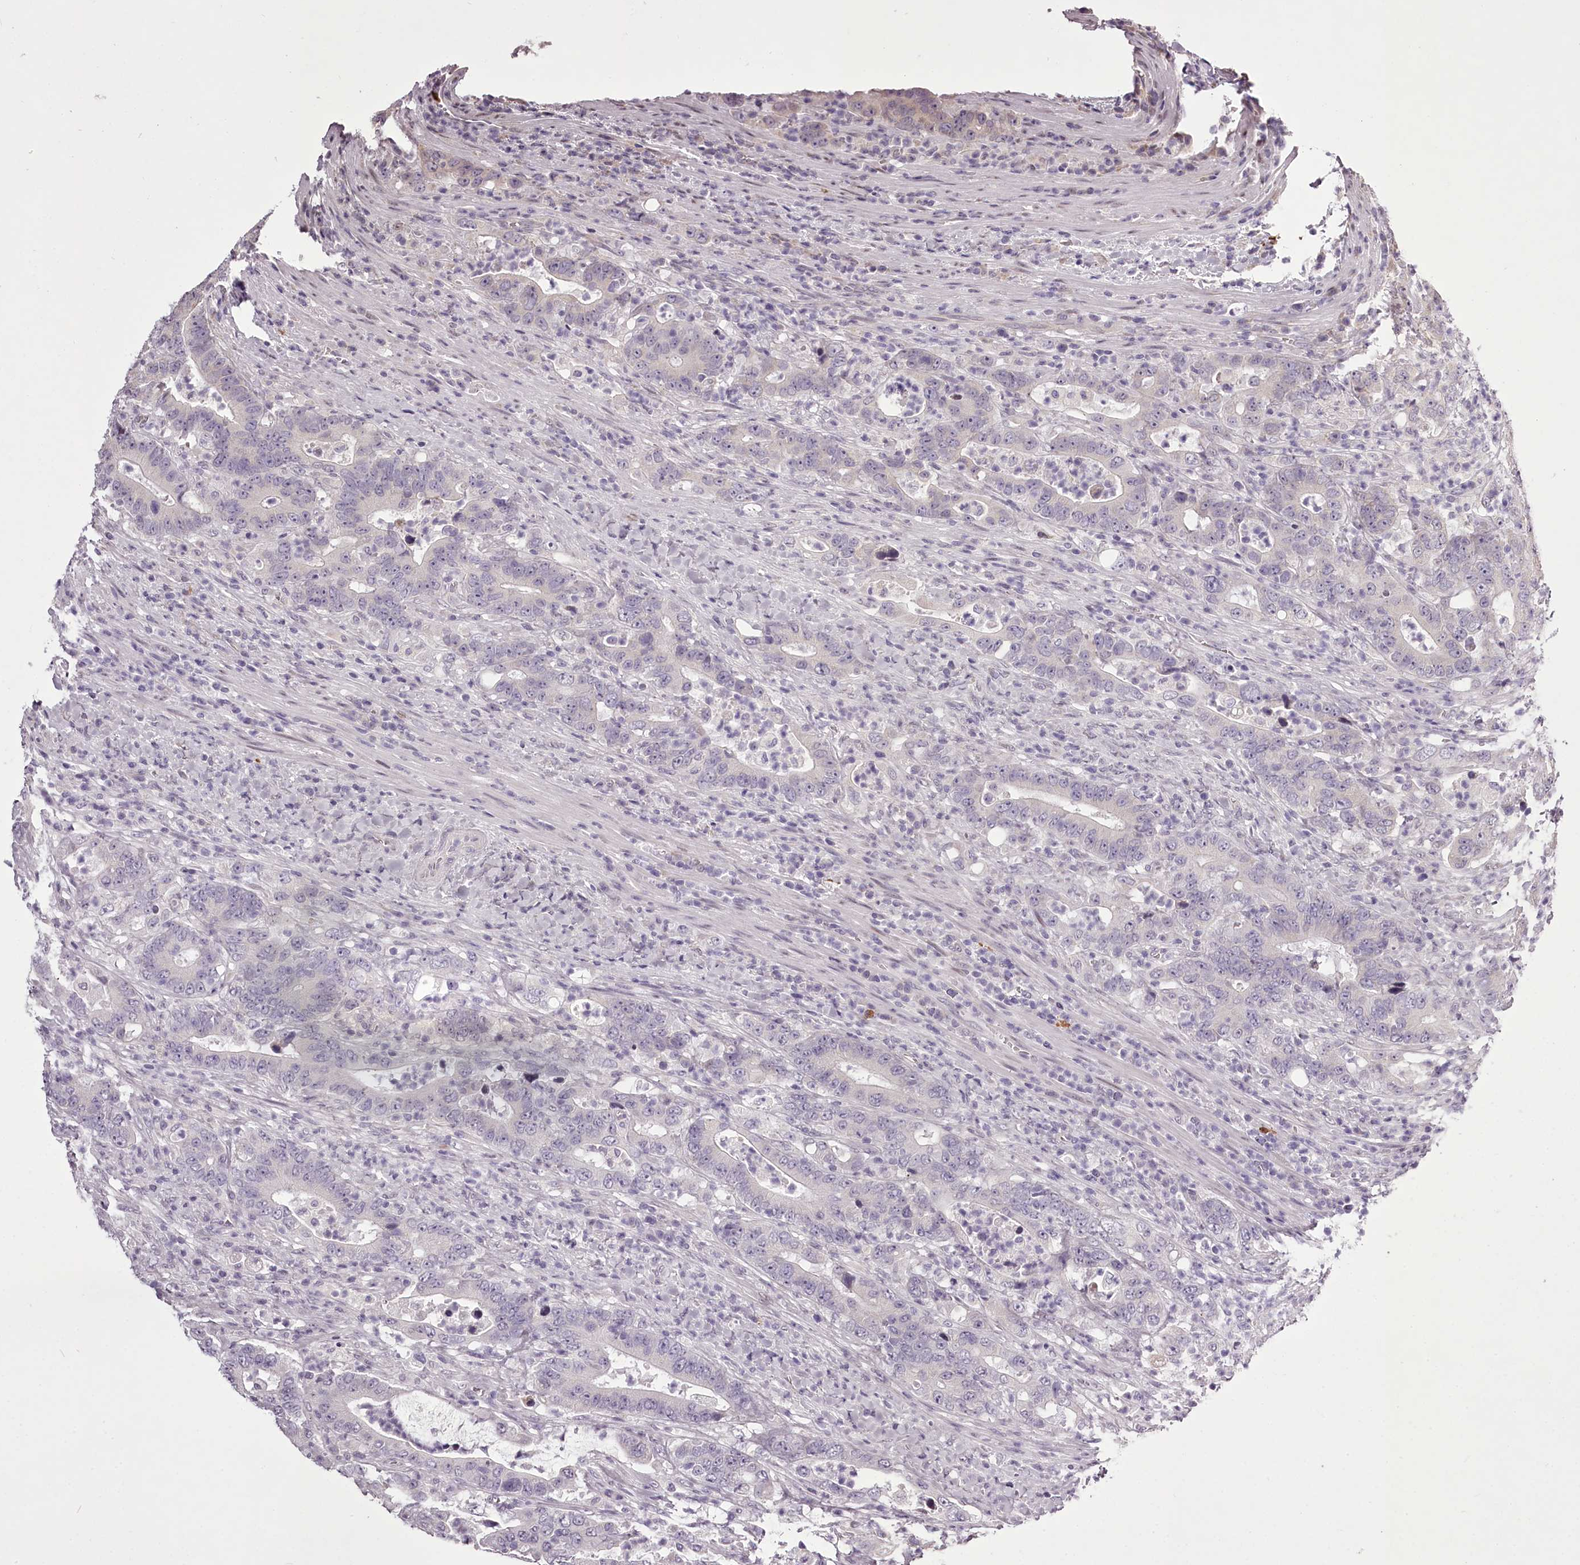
{"staining": {"intensity": "negative", "quantity": "none", "location": "none"}, "tissue": "colorectal cancer", "cell_type": "Tumor cells", "image_type": "cancer", "snomed": [{"axis": "morphology", "description": "Adenocarcinoma, NOS"}, {"axis": "topography", "description": "Colon"}], "caption": "Immunohistochemistry (IHC) image of adenocarcinoma (colorectal) stained for a protein (brown), which exhibits no positivity in tumor cells.", "gene": "C1orf56", "patient": {"sex": "female", "age": 75}}